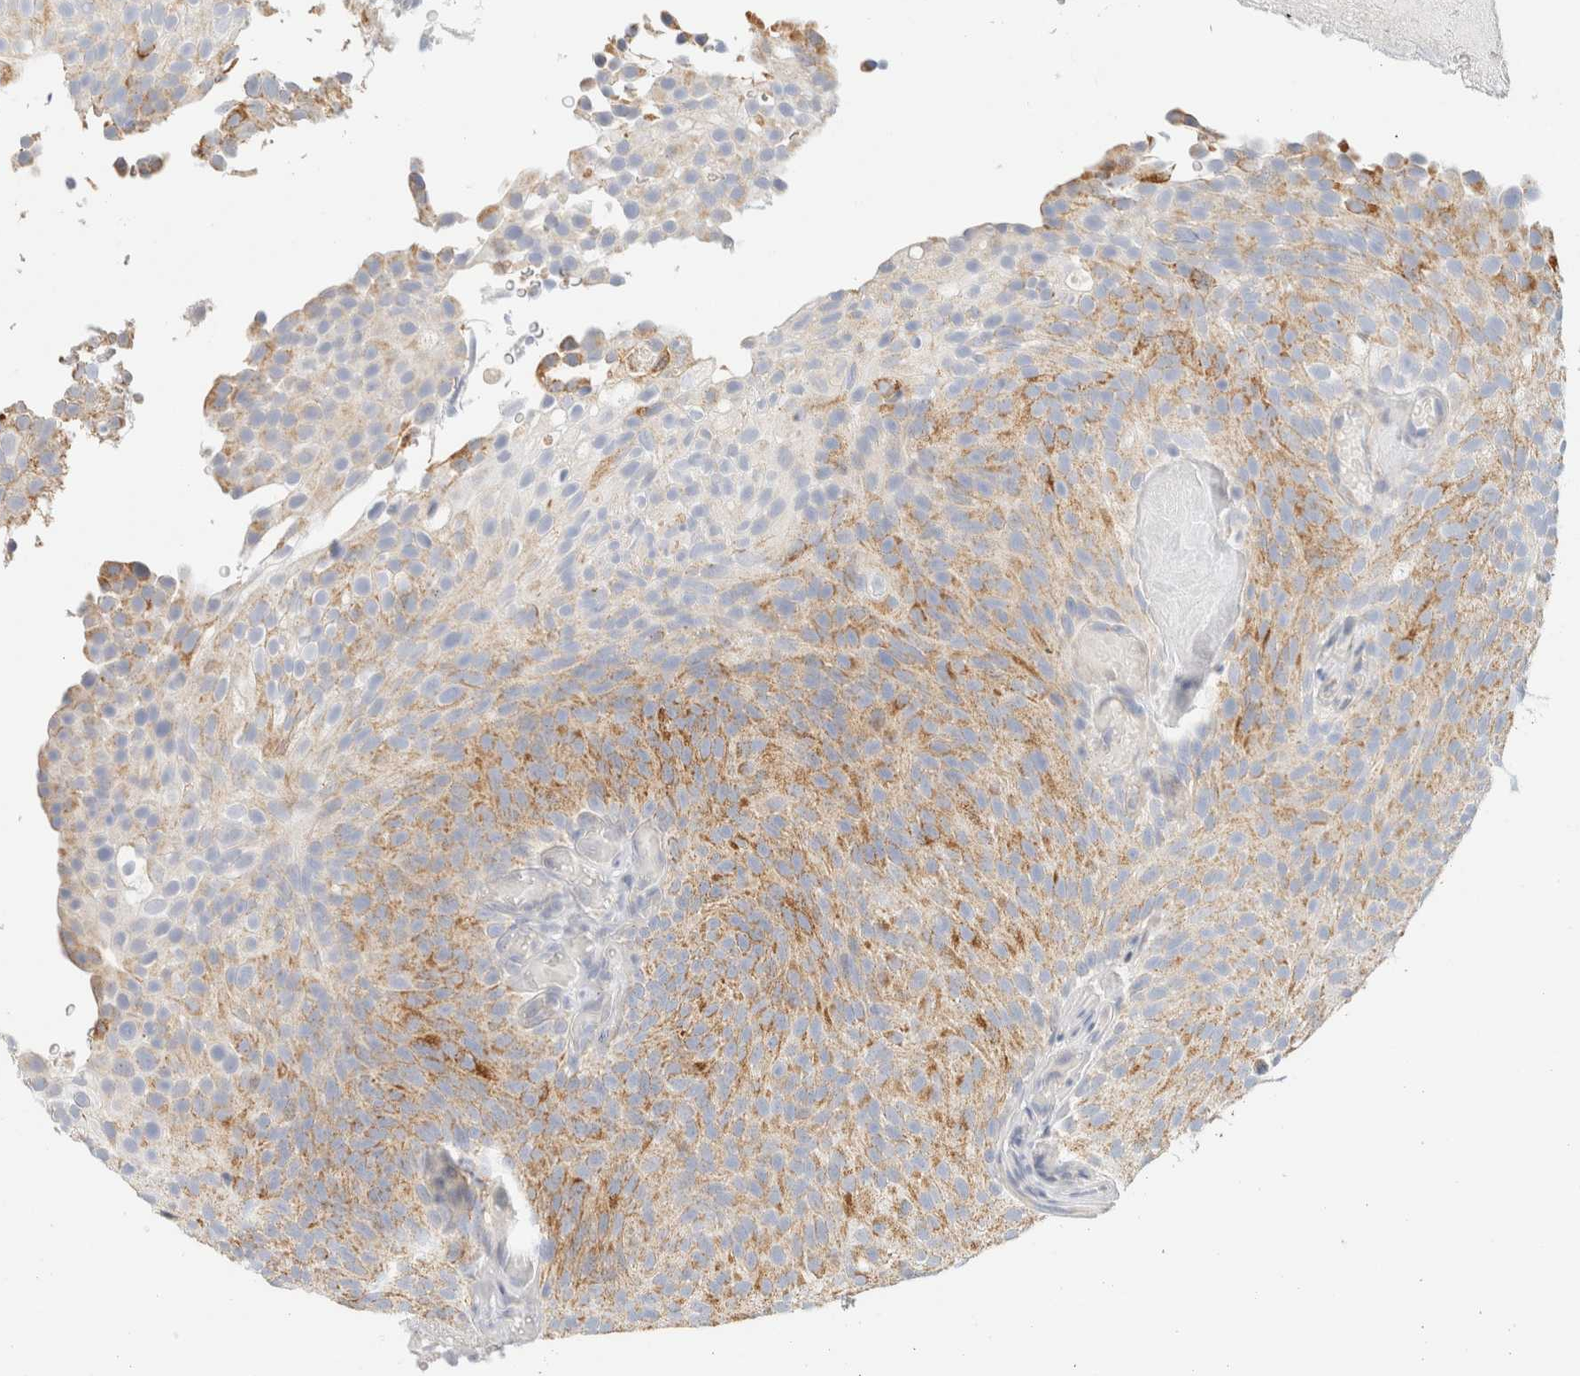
{"staining": {"intensity": "moderate", "quantity": ">75%", "location": "cytoplasmic/membranous"}, "tissue": "urothelial cancer", "cell_type": "Tumor cells", "image_type": "cancer", "snomed": [{"axis": "morphology", "description": "Urothelial carcinoma, Low grade"}, {"axis": "topography", "description": "Urinary bladder"}], "caption": "A brown stain shows moderate cytoplasmic/membranous positivity of a protein in low-grade urothelial carcinoma tumor cells.", "gene": "HDHD3", "patient": {"sex": "male", "age": 78}}